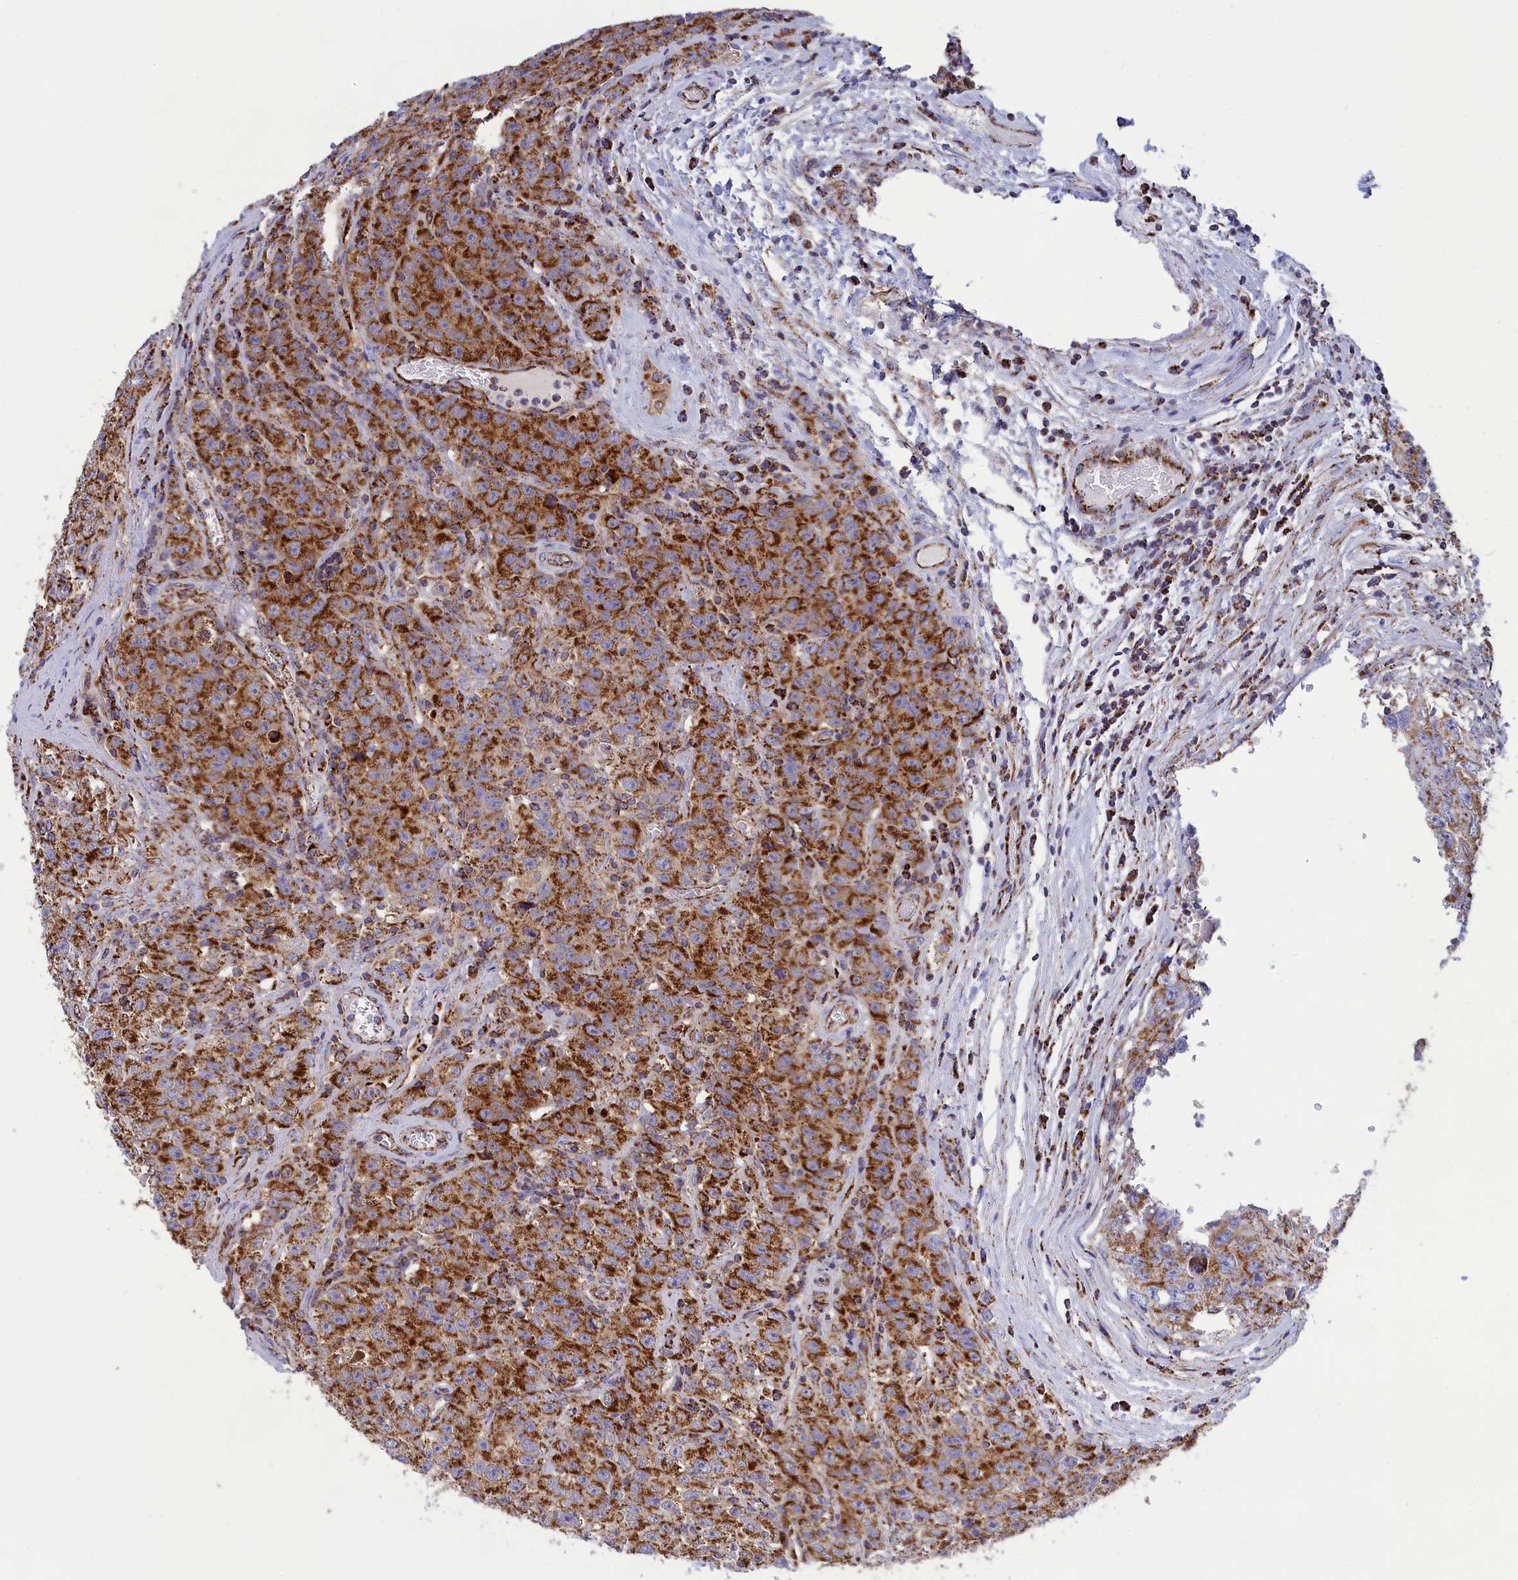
{"staining": {"intensity": "strong", "quantity": ">75%", "location": "cytoplasmic/membranous"}, "tissue": "testis cancer", "cell_type": "Tumor cells", "image_type": "cancer", "snomed": [{"axis": "morphology", "description": "Seminoma, NOS"}, {"axis": "morphology", "description": "Carcinoma, Embryonal, NOS"}, {"axis": "topography", "description": "Testis"}], "caption": "A high amount of strong cytoplasmic/membranous positivity is seen in approximately >75% of tumor cells in testis embryonal carcinoma tissue. The staining was performed using DAB to visualize the protein expression in brown, while the nuclei were stained in blue with hematoxylin (Magnification: 20x).", "gene": "ISOC2", "patient": {"sex": "male", "age": 43}}